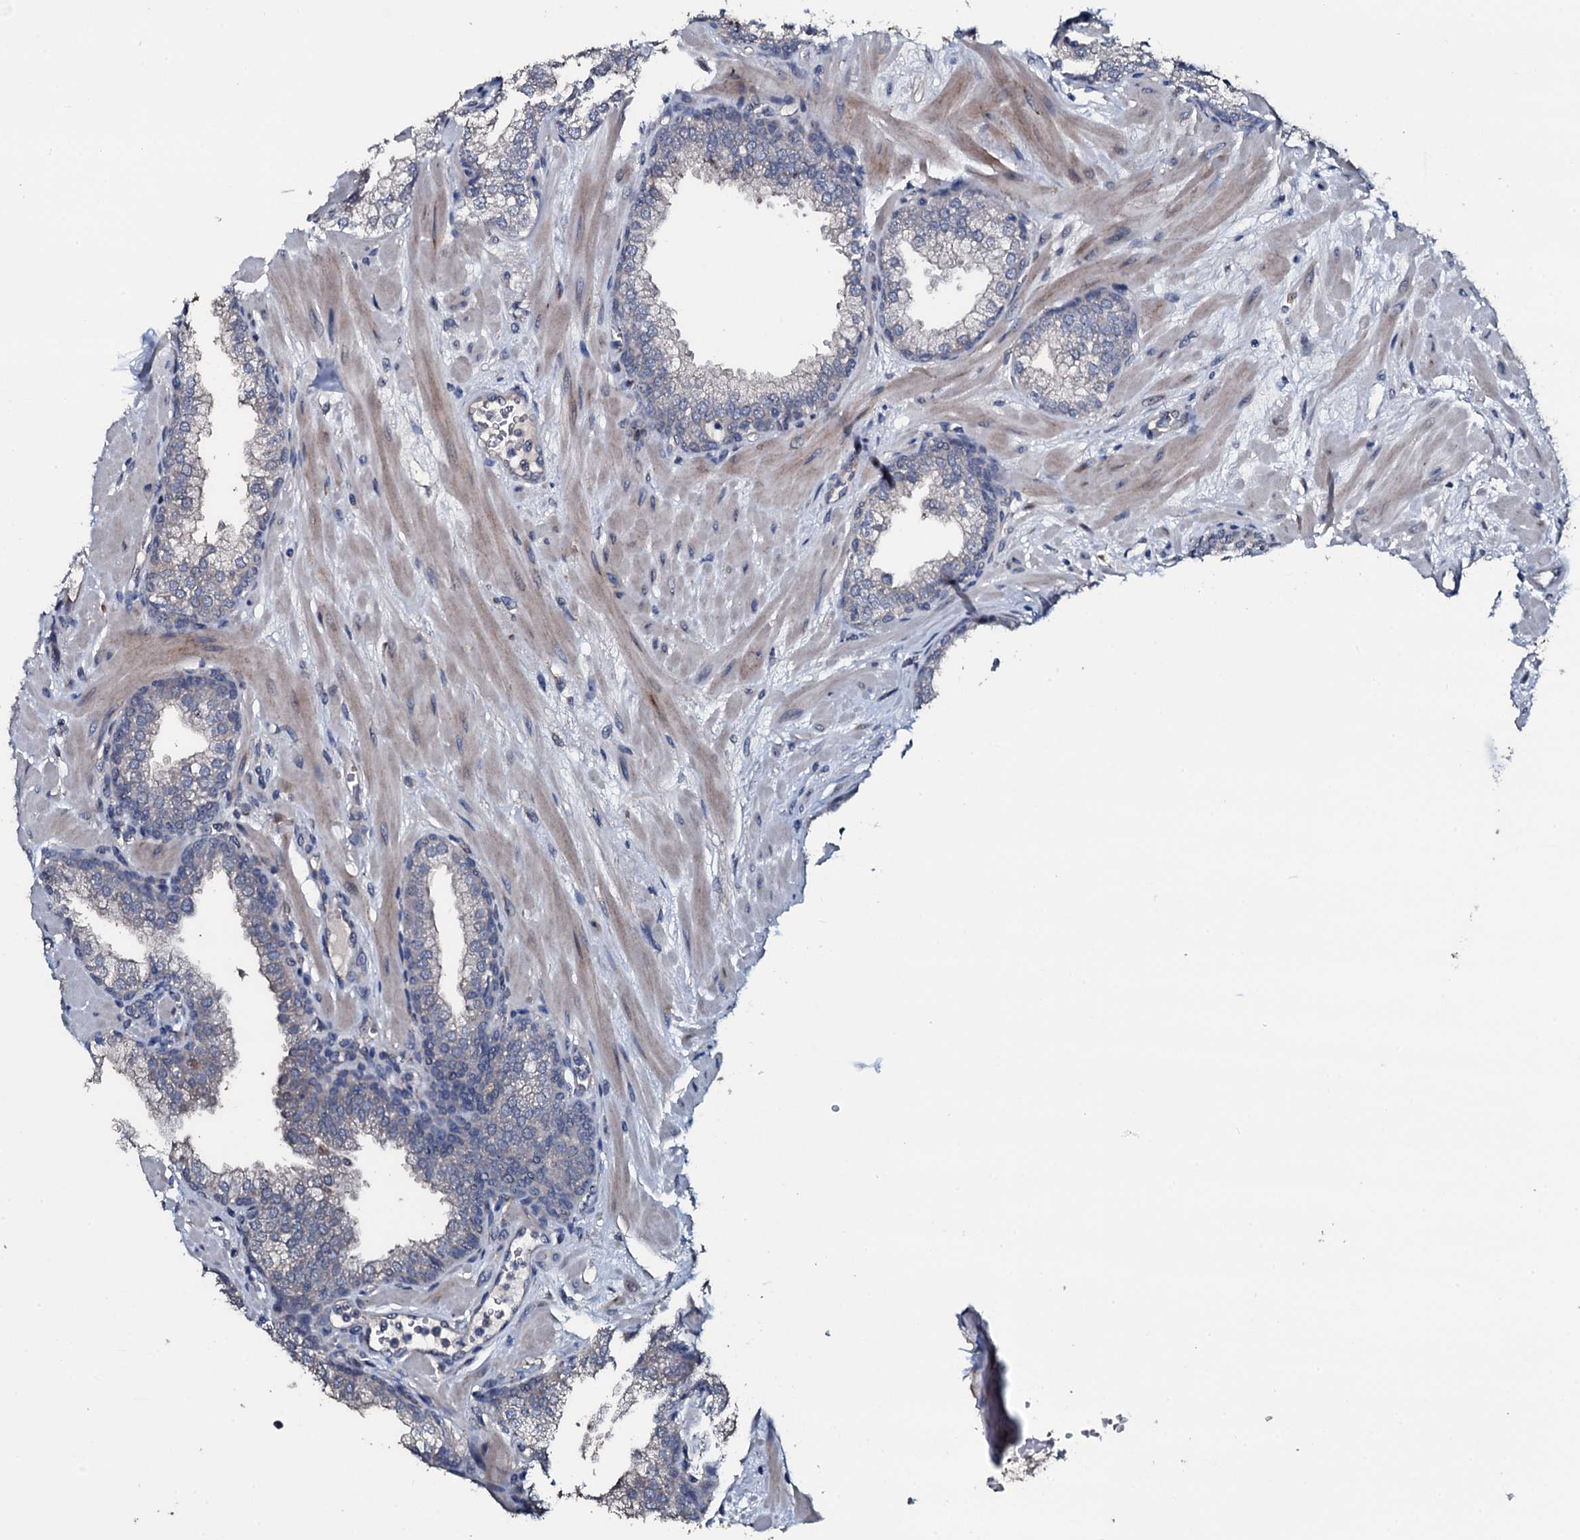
{"staining": {"intensity": "negative", "quantity": "none", "location": "none"}, "tissue": "prostate", "cell_type": "Glandular cells", "image_type": "normal", "snomed": [{"axis": "morphology", "description": "Normal tissue, NOS"}, {"axis": "topography", "description": "Prostate"}], "caption": "High magnification brightfield microscopy of benign prostate stained with DAB (brown) and counterstained with hematoxylin (blue): glandular cells show no significant expression.", "gene": "IL12B", "patient": {"sex": "male", "age": 60}}